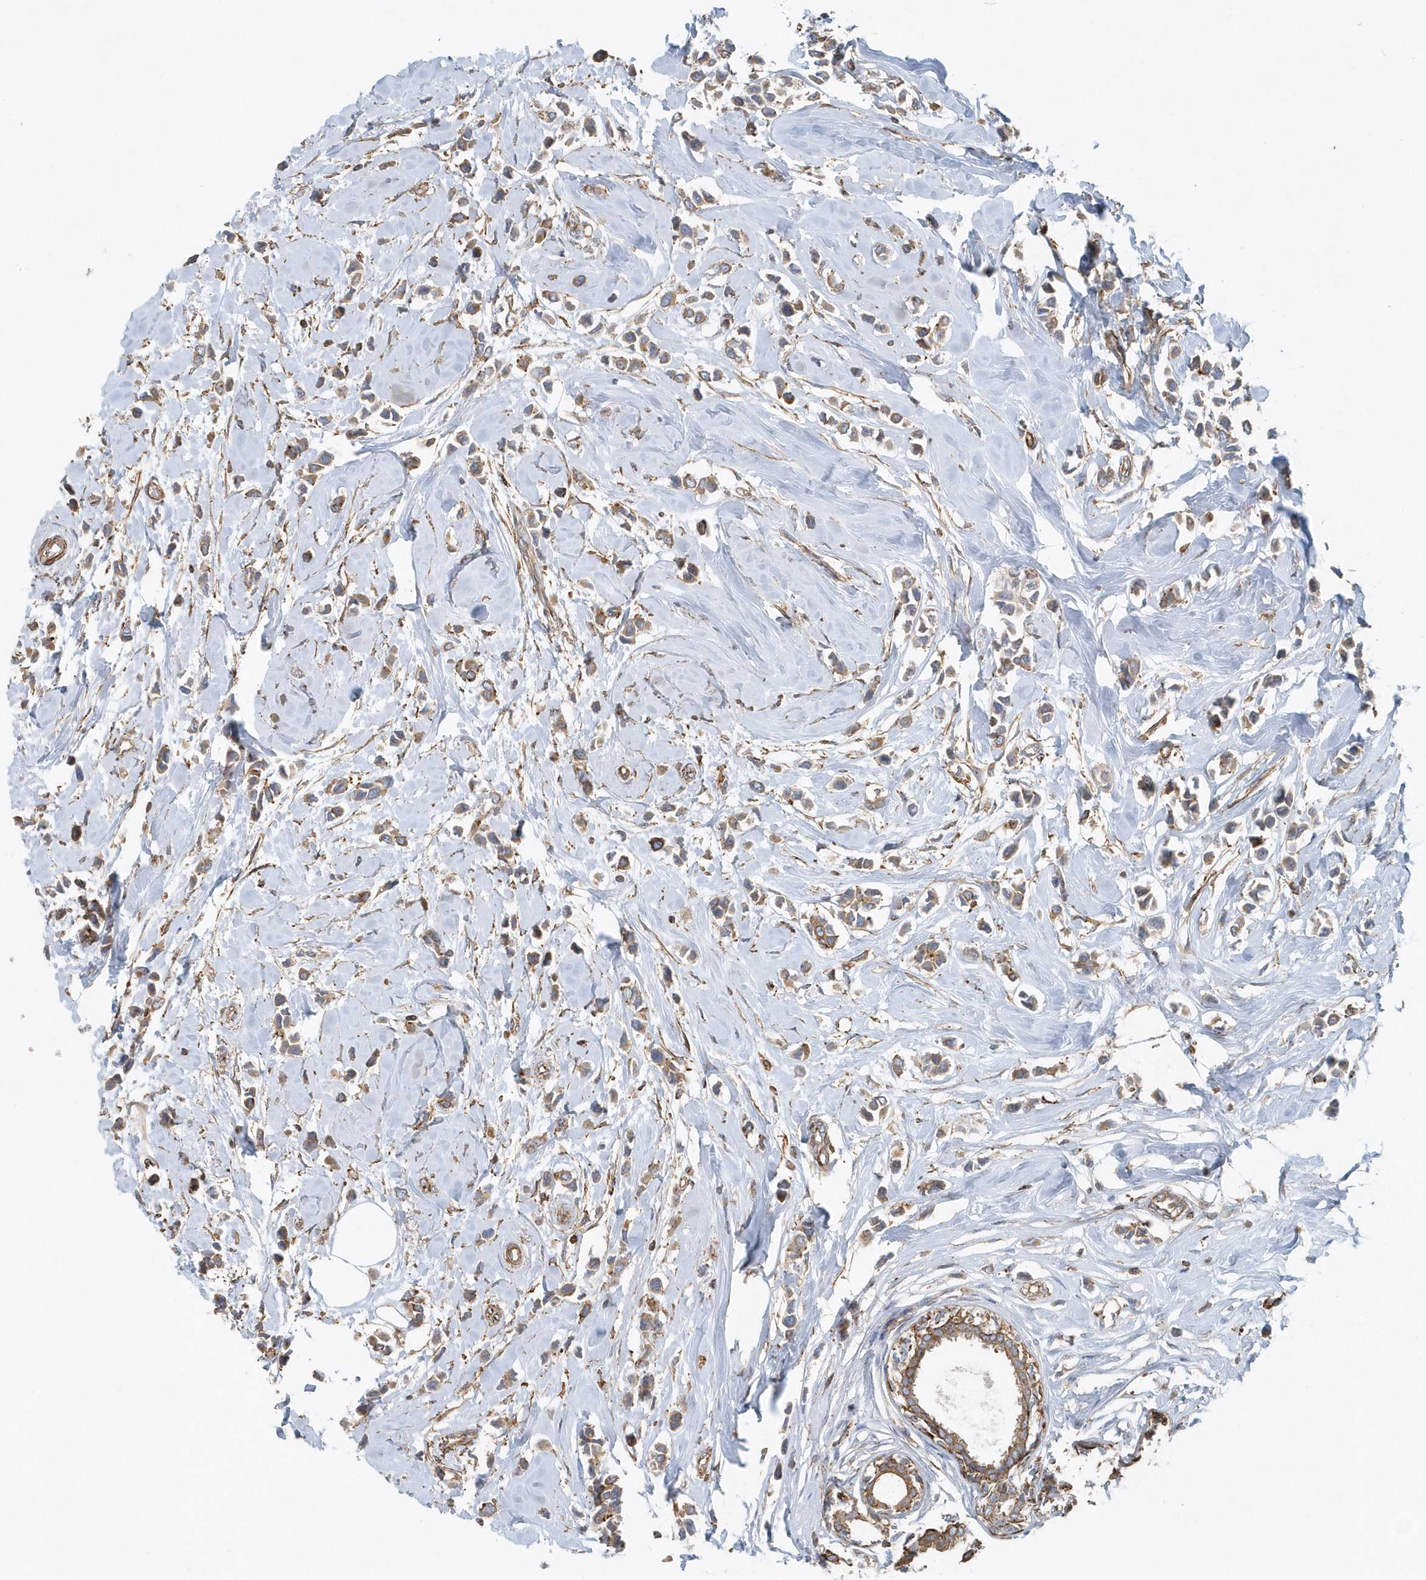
{"staining": {"intensity": "weak", "quantity": ">75%", "location": "cytoplasmic/membranous"}, "tissue": "breast cancer", "cell_type": "Tumor cells", "image_type": "cancer", "snomed": [{"axis": "morphology", "description": "Lobular carcinoma"}, {"axis": "topography", "description": "Breast"}], "caption": "Breast cancer tissue exhibits weak cytoplasmic/membranous positivity in about >75% of tumor cells, visualized by immunohistochemistry. (DAB = brown stain, brightfield microscopy at high magnification).", "gene": "MMUT", "patient": {"sex": "female", "age": 51}}